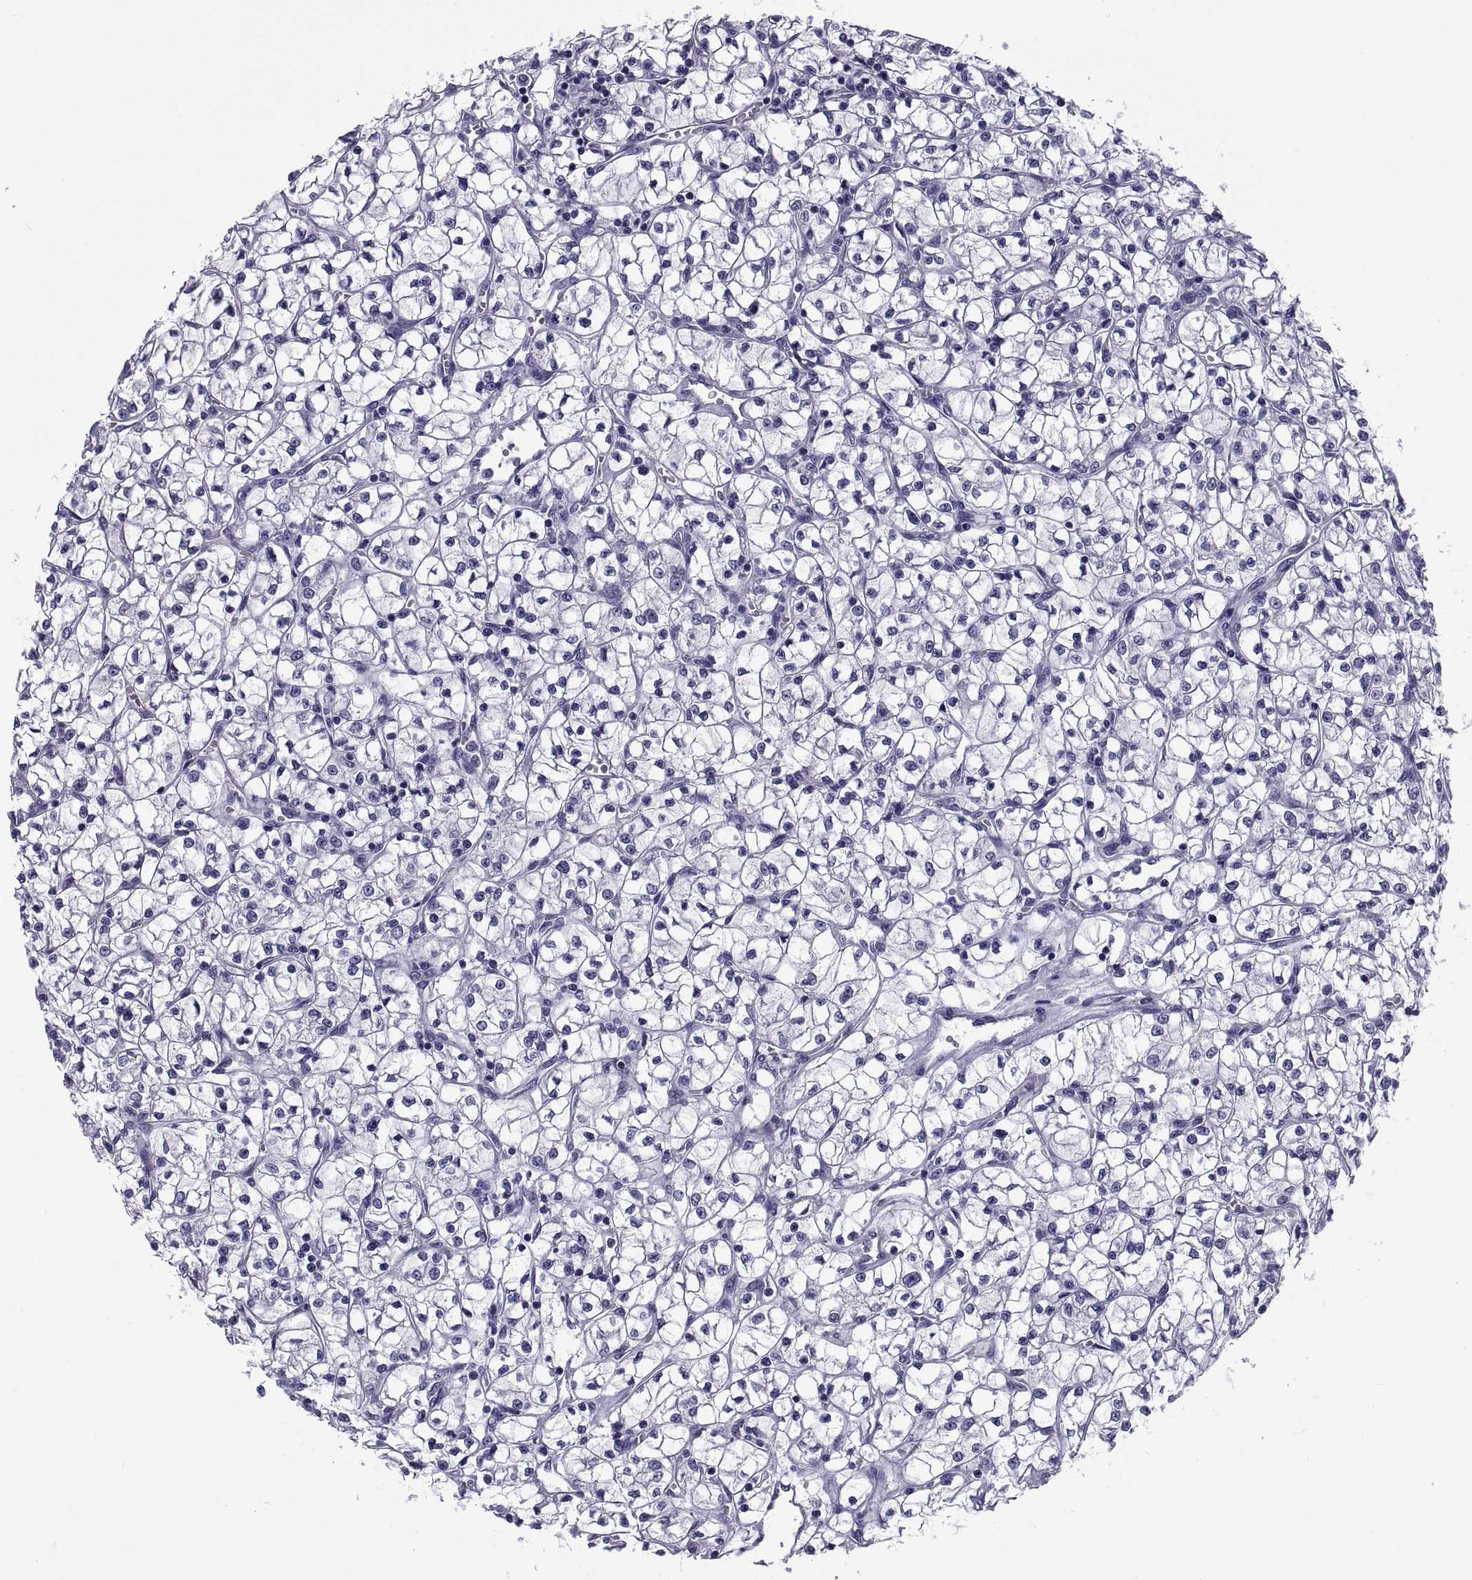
{"staining": {"intensity": "negative", "quantity": "none", "location": "none"}, "tissue": "renal cancer", "cell_type": "Tumor cells", "image_type": "cancer", "snomed": [{"axis": "morphology", "description": "Adenocarcinoma, NOS"}, {"axis": "topography", "description": "Kidney"}], "caption": "Immunohistochemistry of human renal adenocarcinoma demonstrates no staining in tumor cells.", "gene": "TGFBR3L", "patient": {"sex": "female", "age": 64}}